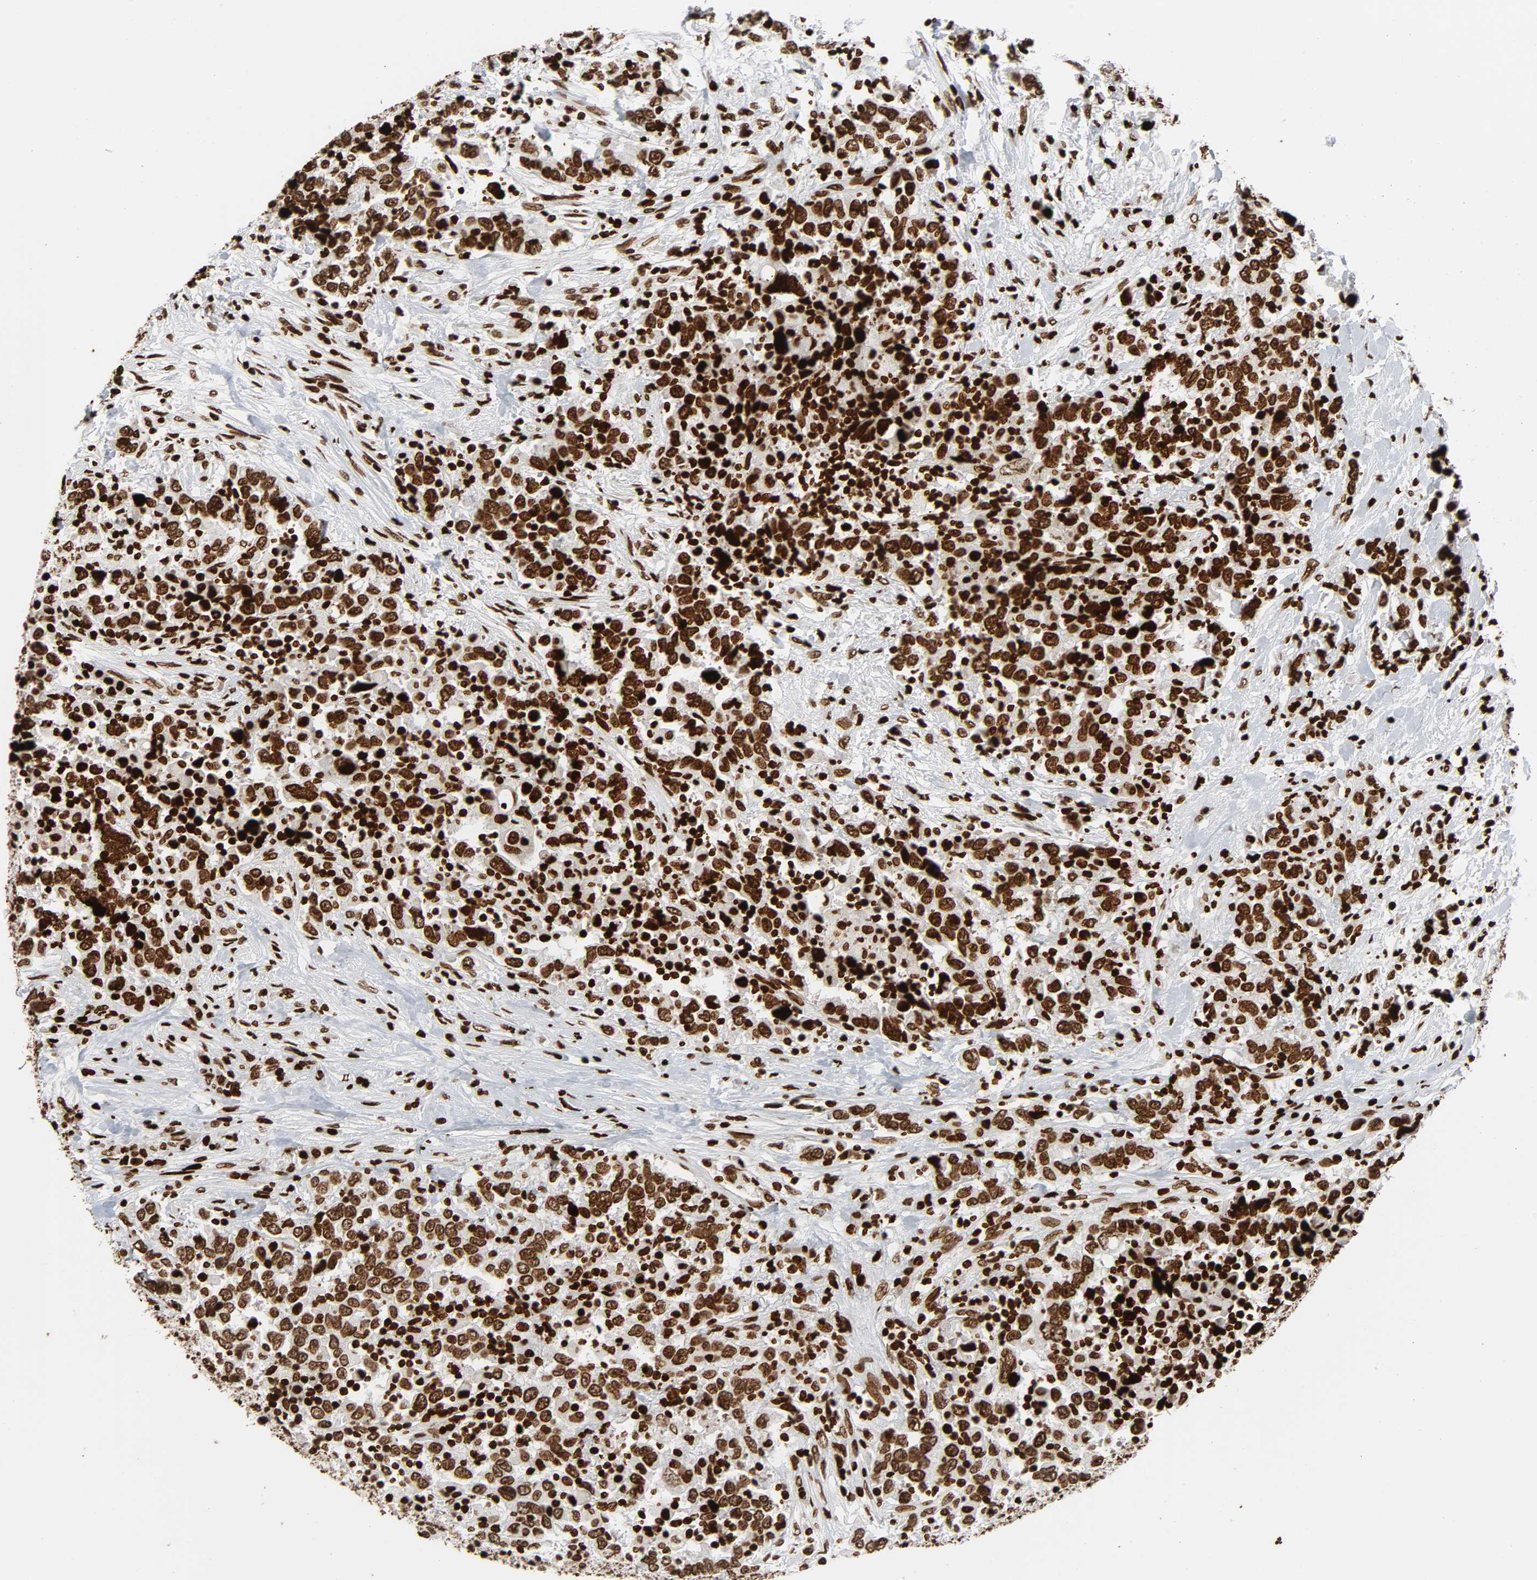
{"staining": {"intensity": "strong", "quantity": ">75%", "location": "nuclear"}, "tissue": "urothelial cancer", "cell_type": "Tumor cells", "image_type": "cancer", "snomed": [{"axis": "morphology", "description": "Urothelial carcinoma, High grade"}, {"axis": "topography", "description": "Urinary bladder"}], "caption": "An immunohistochemistry histopathology image of tumor tissue is shown. Protein staining in brown shows strong nuclear positivity in urothelial cancer within tumor cells.", "gene": "RXRA", "patient": {"sex": "male", "age": 61}}